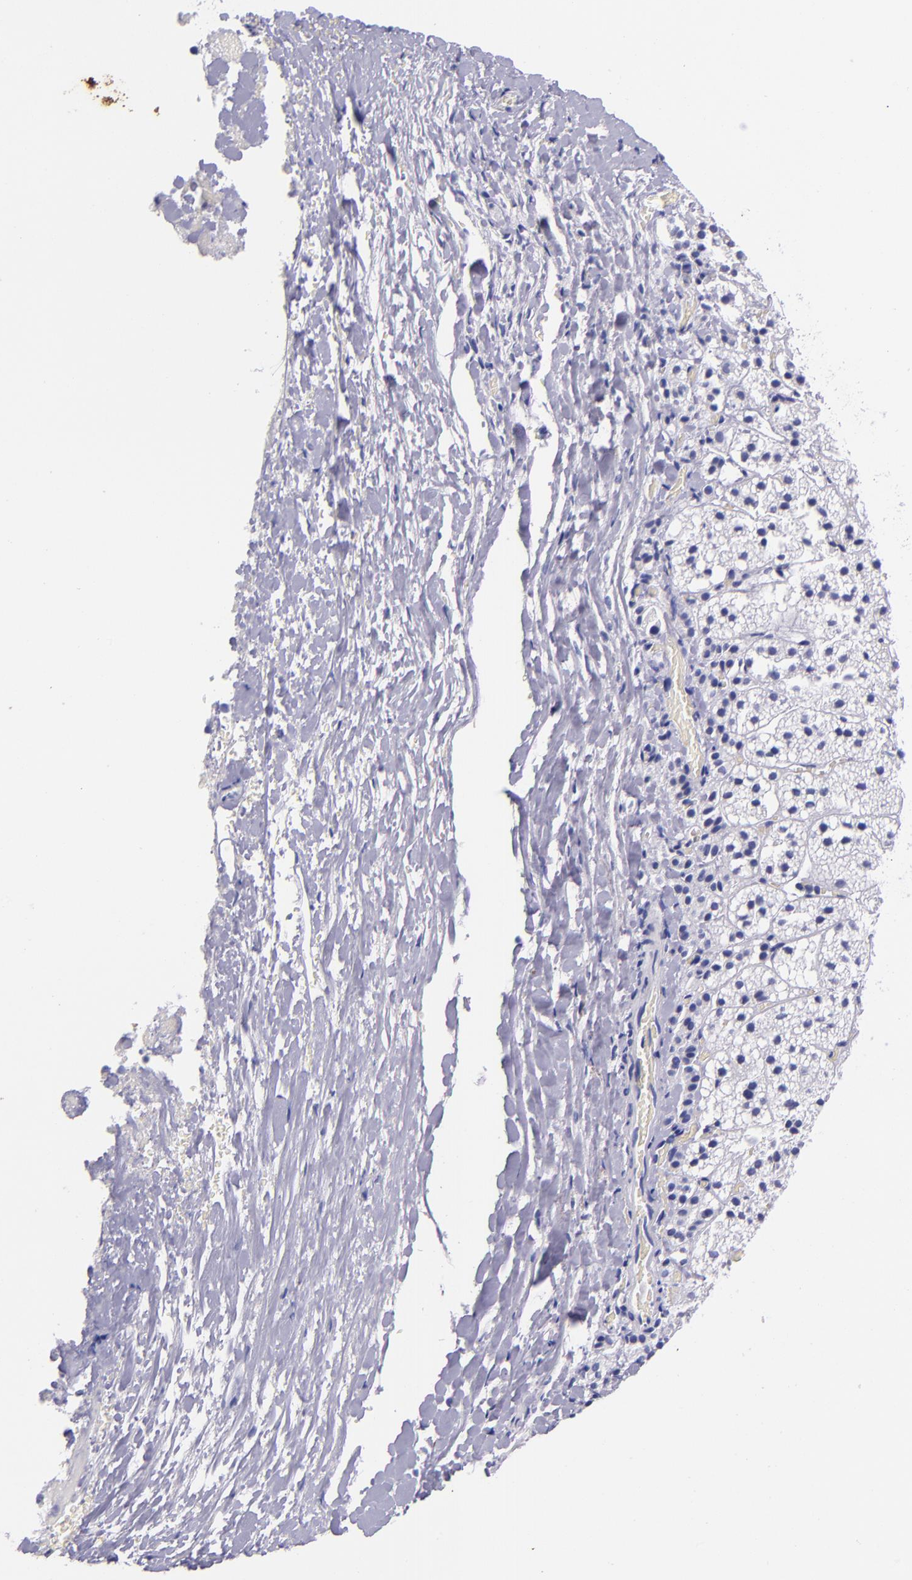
{"staining": {"intensity": "negative", "quantity": "none", "location": "none"}, "tissue": "adrenal gland", "cell_type": "Glandular cells", "image_type": "normal", "snomed": [{"axis": "morphology", "description": "Normal tissue, NOS"}, {"axis": "topography", "description": "Adrenal gland"}], "caption": "Glandular cells are negative for protein expression in unremarkable human adrenal gland.", "gene": "KRT4", "patient": {"sex": "female", "age": 44}}